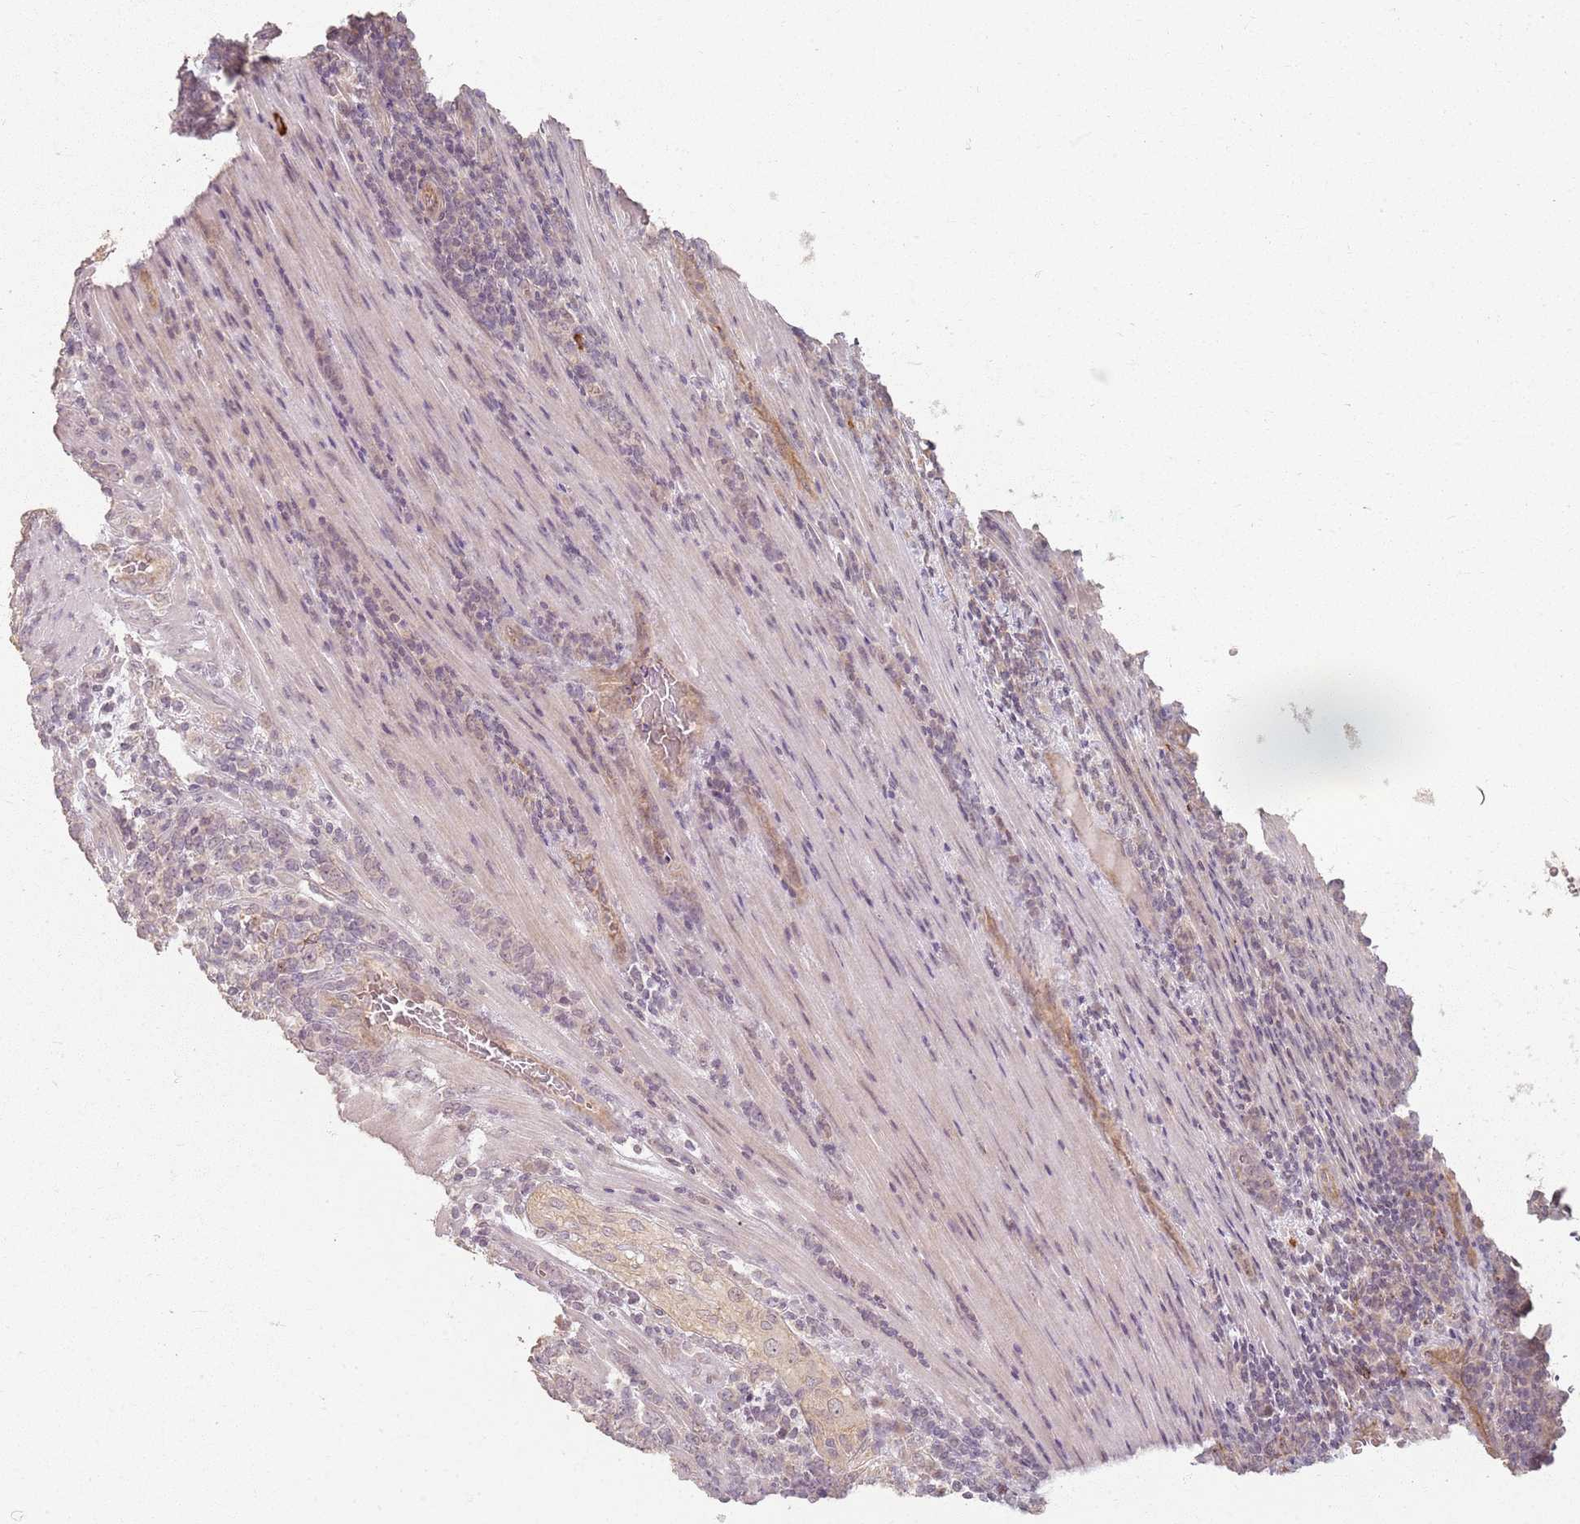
{"staining": {"intensity": "negative", "quantity": "none", "location": "none"}, "tissue": "lymphoma", "cell_type": "Tumor cells", "image_type": "cancer", "snomed": [{"axis": "morphology", "description": "Malignant lymphoma, non-Hodgkin's type, High grade"}, {"axis": "topography", "description": "Small intestine"}], "caption": "This is an immunohistochemistry image of human high-grade malignant lymphoma, non-Hodgkin's type. There is no staining in tumor cells.", "gene": "CCDC168", "patient": {"sex": "male", "age": 8}}